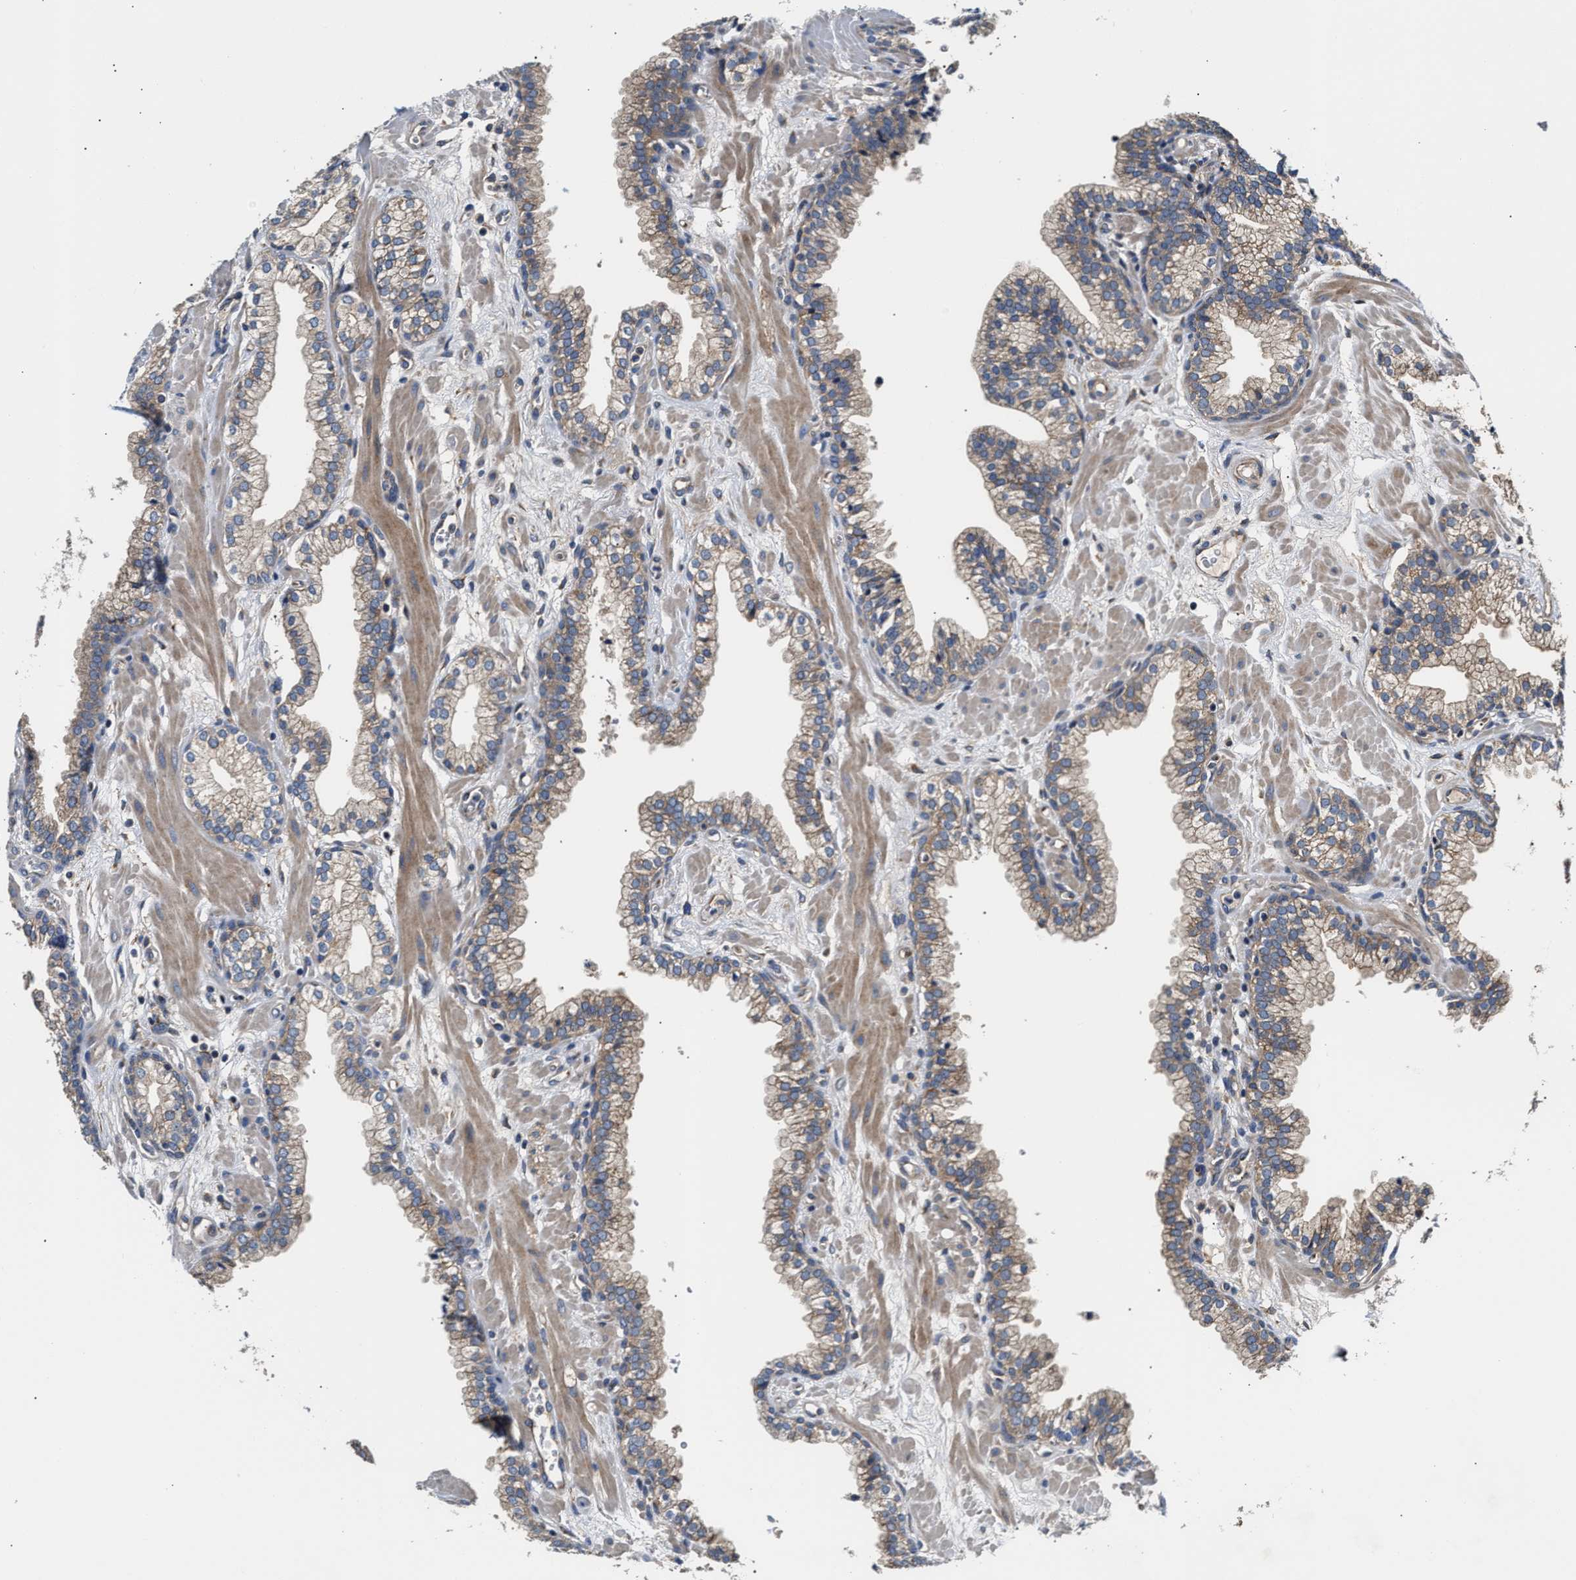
{"staining": {"intensity": "weak", "quantity": "<25%", "location": "cytoplasmic/membranous"}, "tissue": "prostate", "cell_type": "Glandular cells", "image_type": "normal", "snomed": [{"axis": "morphology", "description": "Normal tissue, NOS"}, {"axis": "morphology", "description": "Urothelial carcinoma, Low grade"}, {"axis": "topography", "description": "Urinary bladder"}, {"axis": "topography", "description": "Prostate"}], "caption": "Immunohistochemical staining of unremarkable prostate exhibits no significant expression in glandular cells.", "gene": "TEX2", "patient": {"sex": "male", "age": 60}}